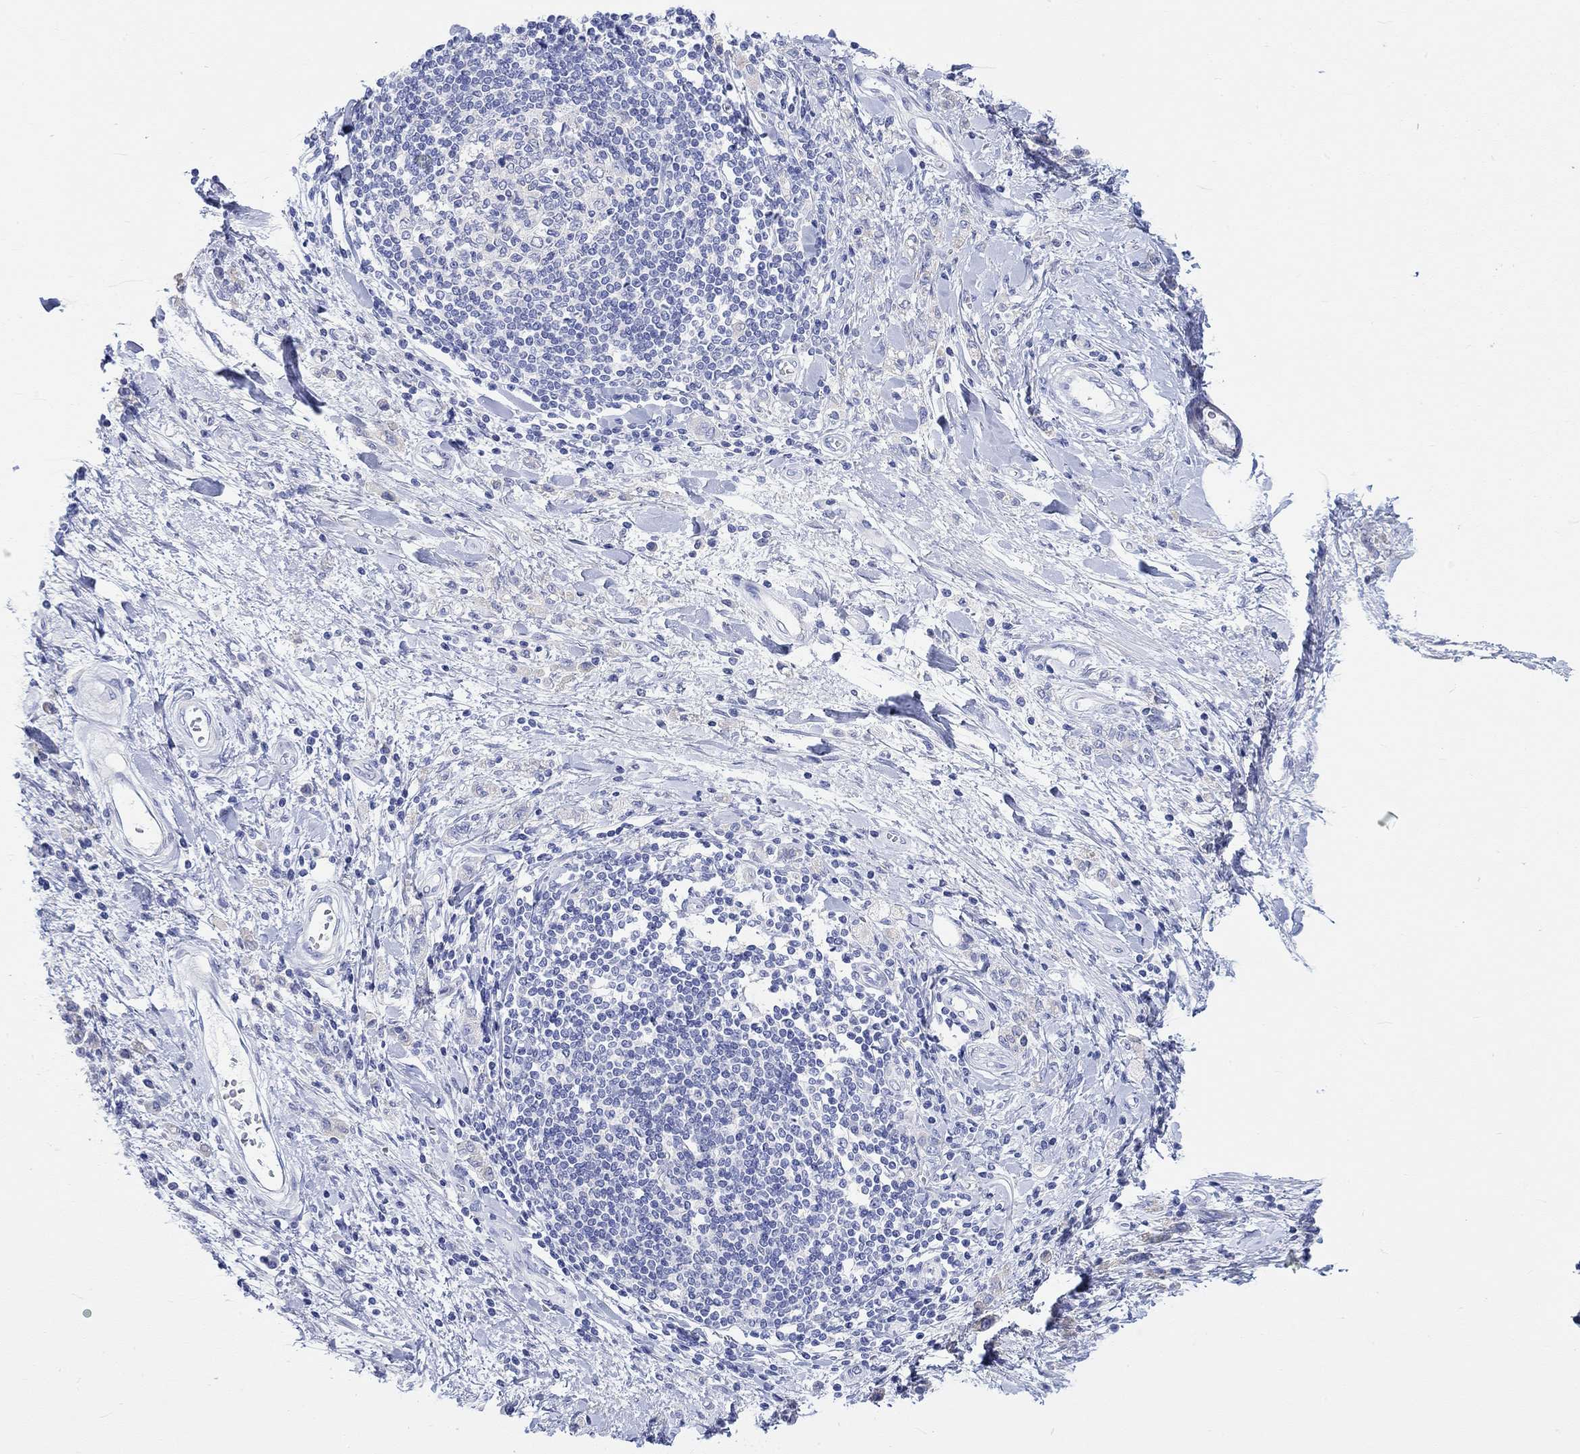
{"staining": {"intensity": "negative", "quantity": "none", "location": "none"}, "tissue": "stomach cancer", "cell_type": "Tumor cells", "image_type": "cancer", "snomed": [{"axis": "morphology", "description": "Adenocarcinoma, NOS"}, {"axis": "topography", "description": "Stomach"}], "caption": "Human stomach cancer (adenocarcinoma) stained for a protein using immunohistochemistry reveals no staining in tumor cells.", "gene": "REEP6", "patient": {"sex": "male", "age": 77}}